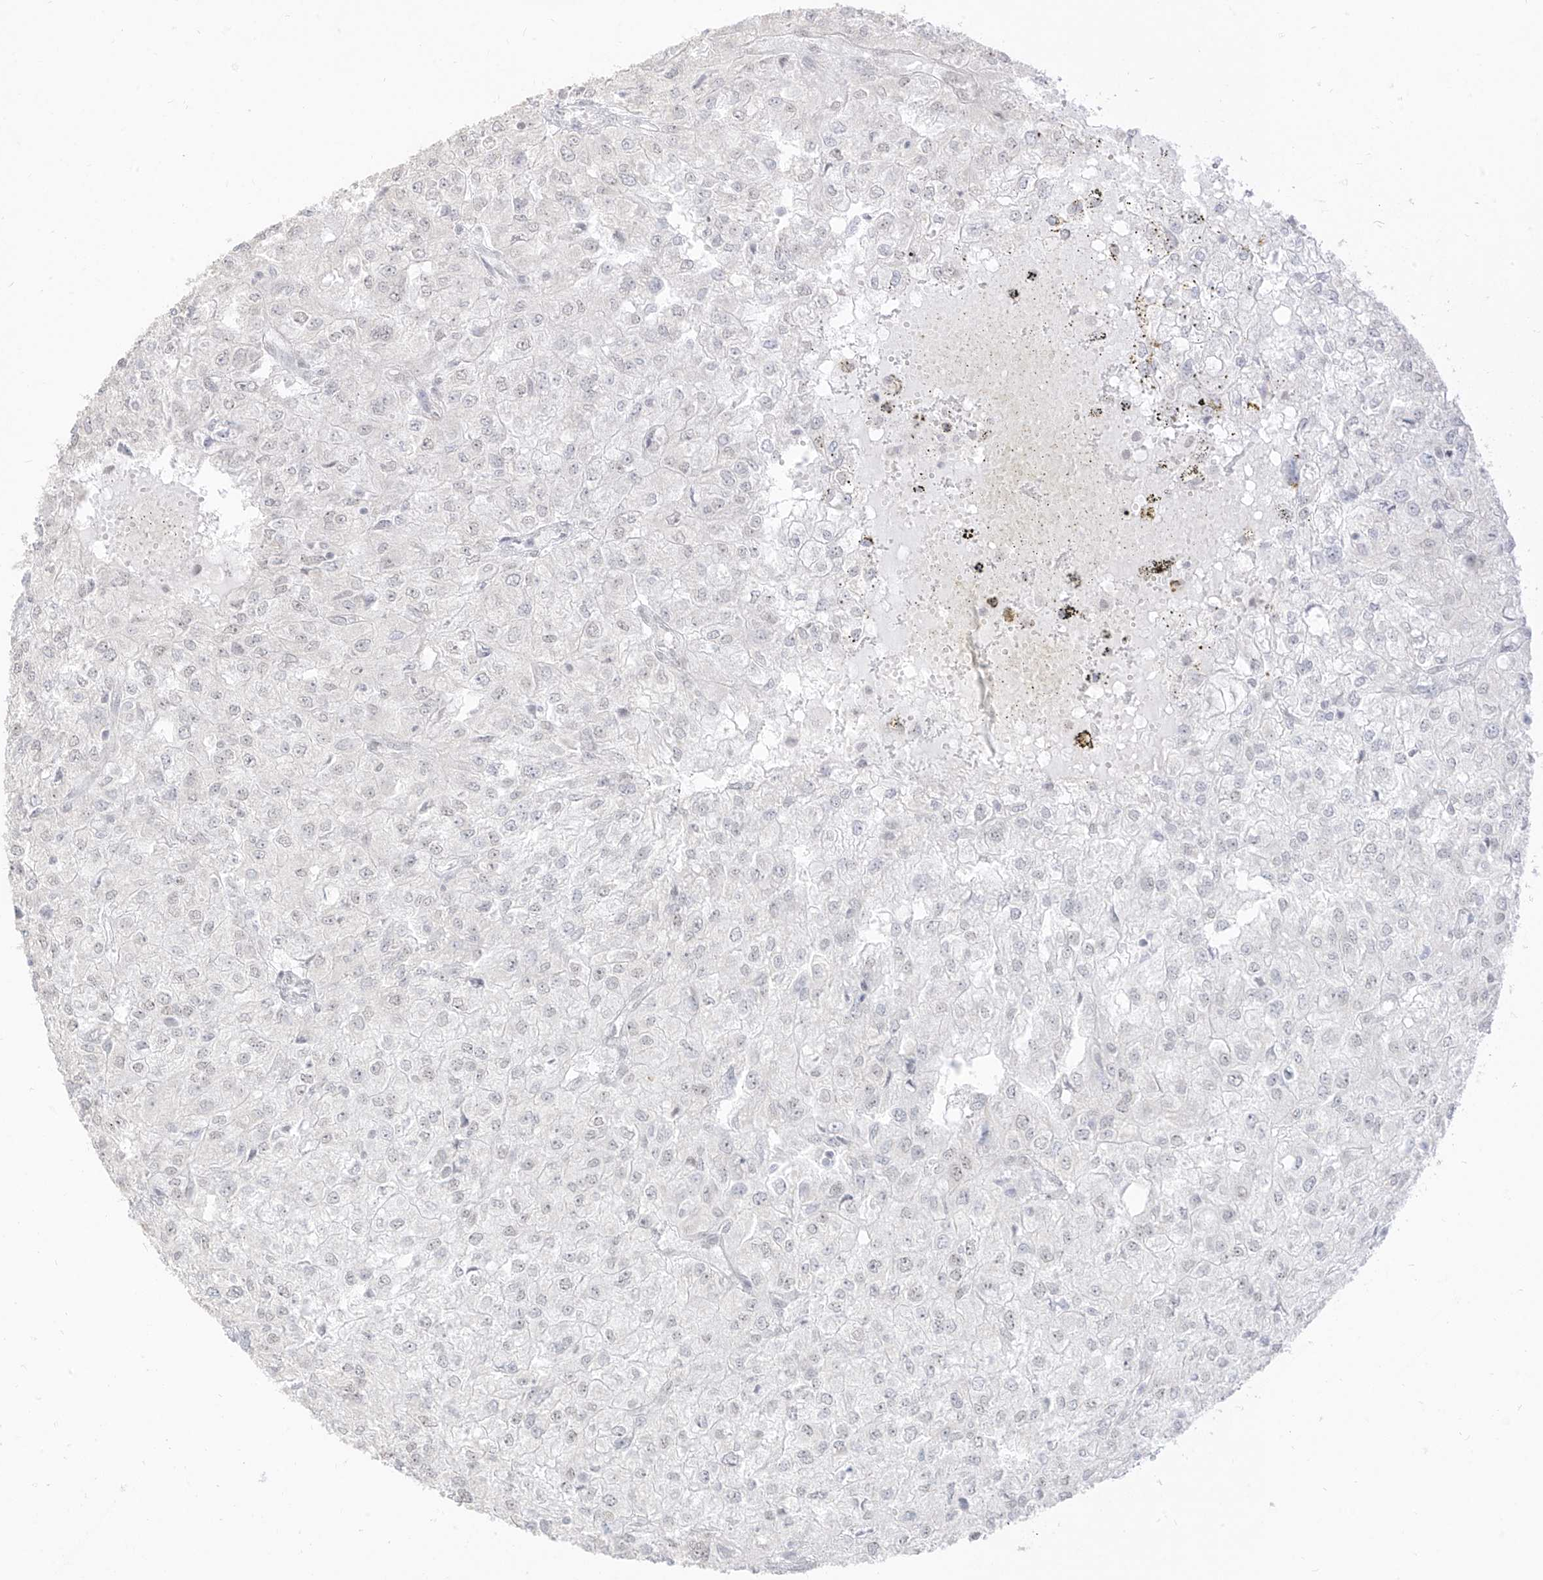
{"staining": {"intensity": "negative", "quantity": "none", "location": "none"}, "tissue": "renal cancer", "cell_type": "Tumor cells", "image_type": "cancer", "snomed": [{"axis": "morphology", "description": "Adenocarcinoma, NOS"}, {"axis": "topography", "description": "Kidney"}], "caption": "Immunohistochemical staining of human renal cancer (adenocarcinoma) shows no significant staining in tumor cells. The staining is performed using DAB (3,3'-diaminobenzidine) brown chromogen with nuclei counter-stained in using hematoxylin.", "gene": "SUPT5H", "patient": {"sex": "female", "age": 54}}